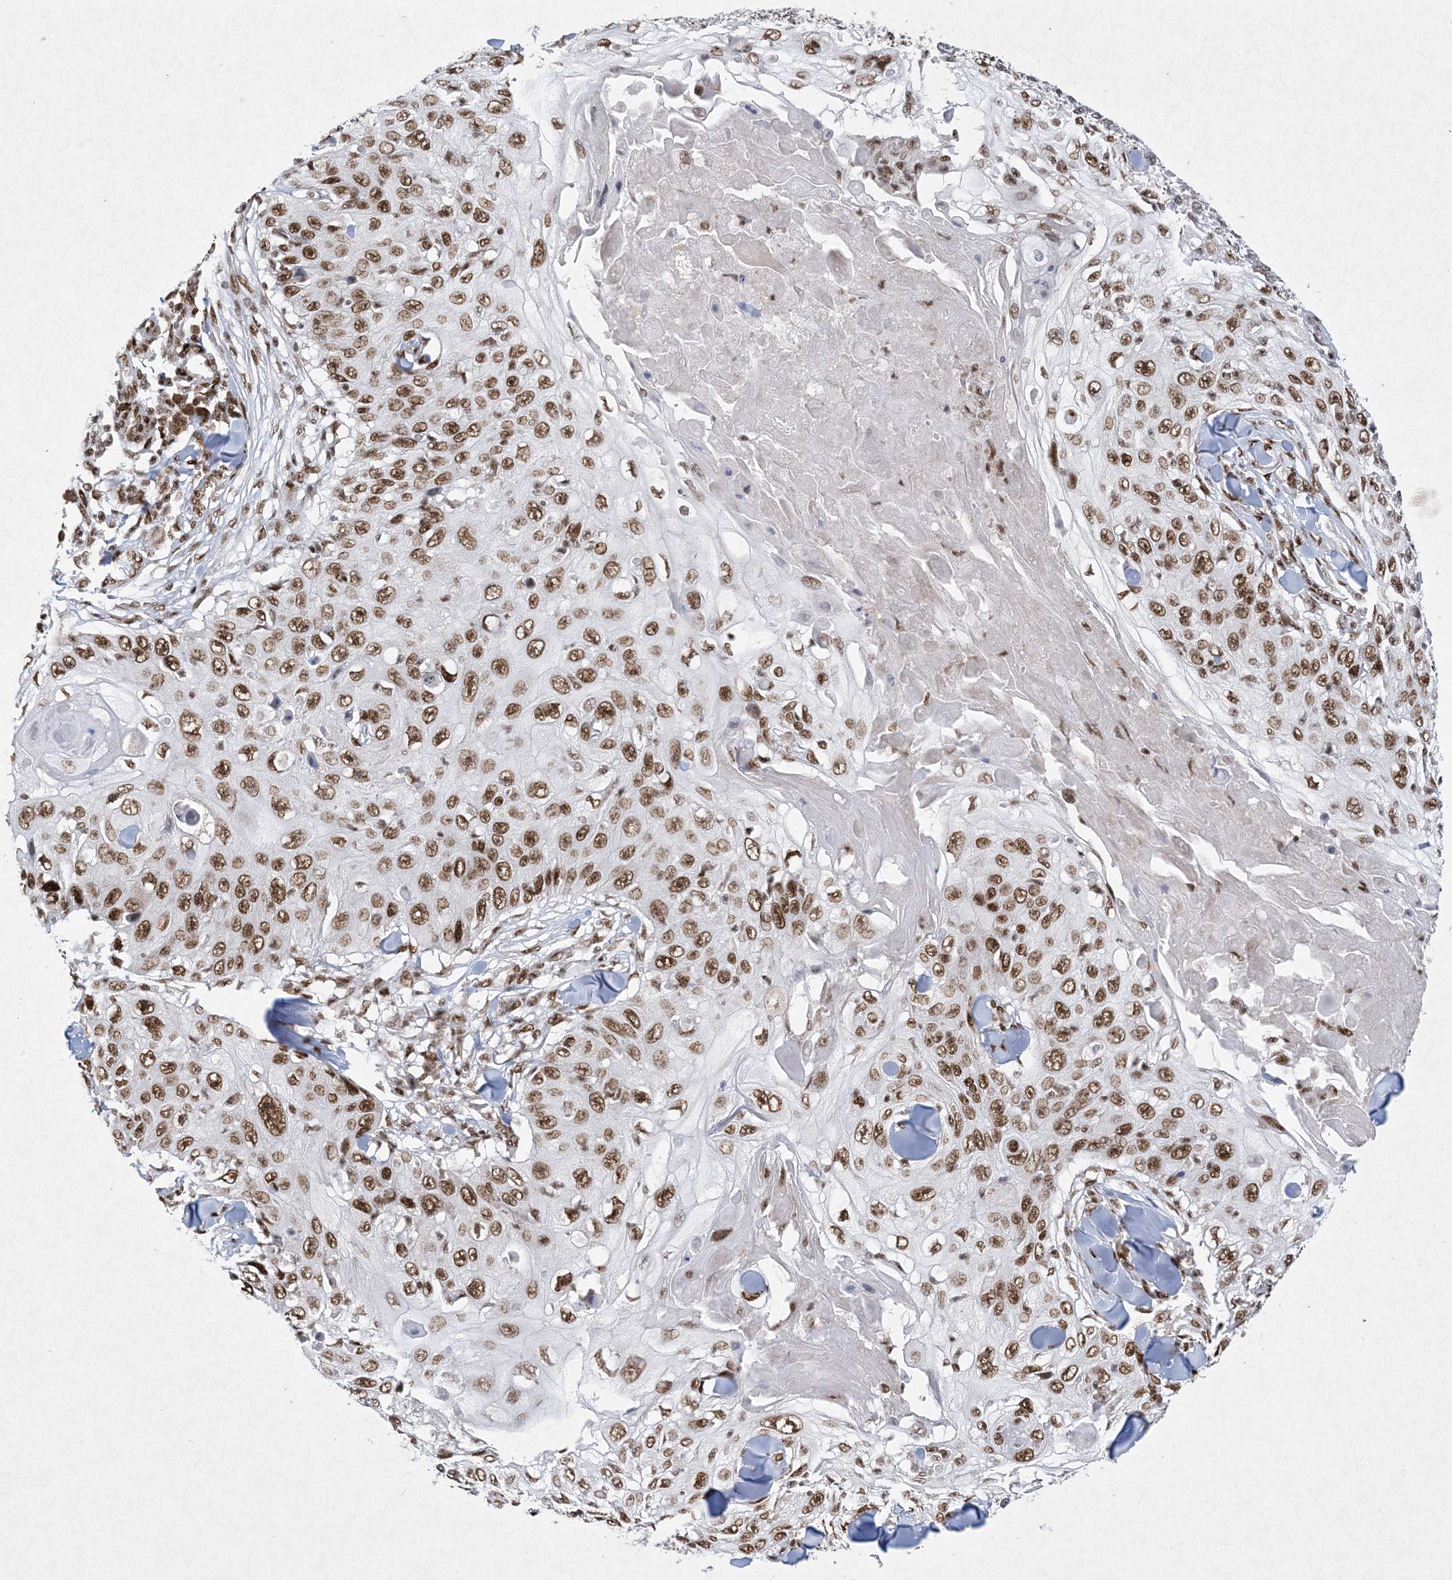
{"staining": {"intensity": "moderate", "quantity": ">75%", "location": "nuclear"}, "tissue": "skin cancer", "cell_type": "Tumor cells", "image_type": "cancer", "snomed": [{"axis": "morphology", "description": "Squamous cell carcinoma, NOS"}, {"axis": "topography", "description": "Skin"}], "caption": "Skin cancer stained with a brown dye shows moderate nuclear positive staining in approximately >75% of tumor cells.", "gene": "PKNOX2", "patient": {"sex": "male", "age": 86}}